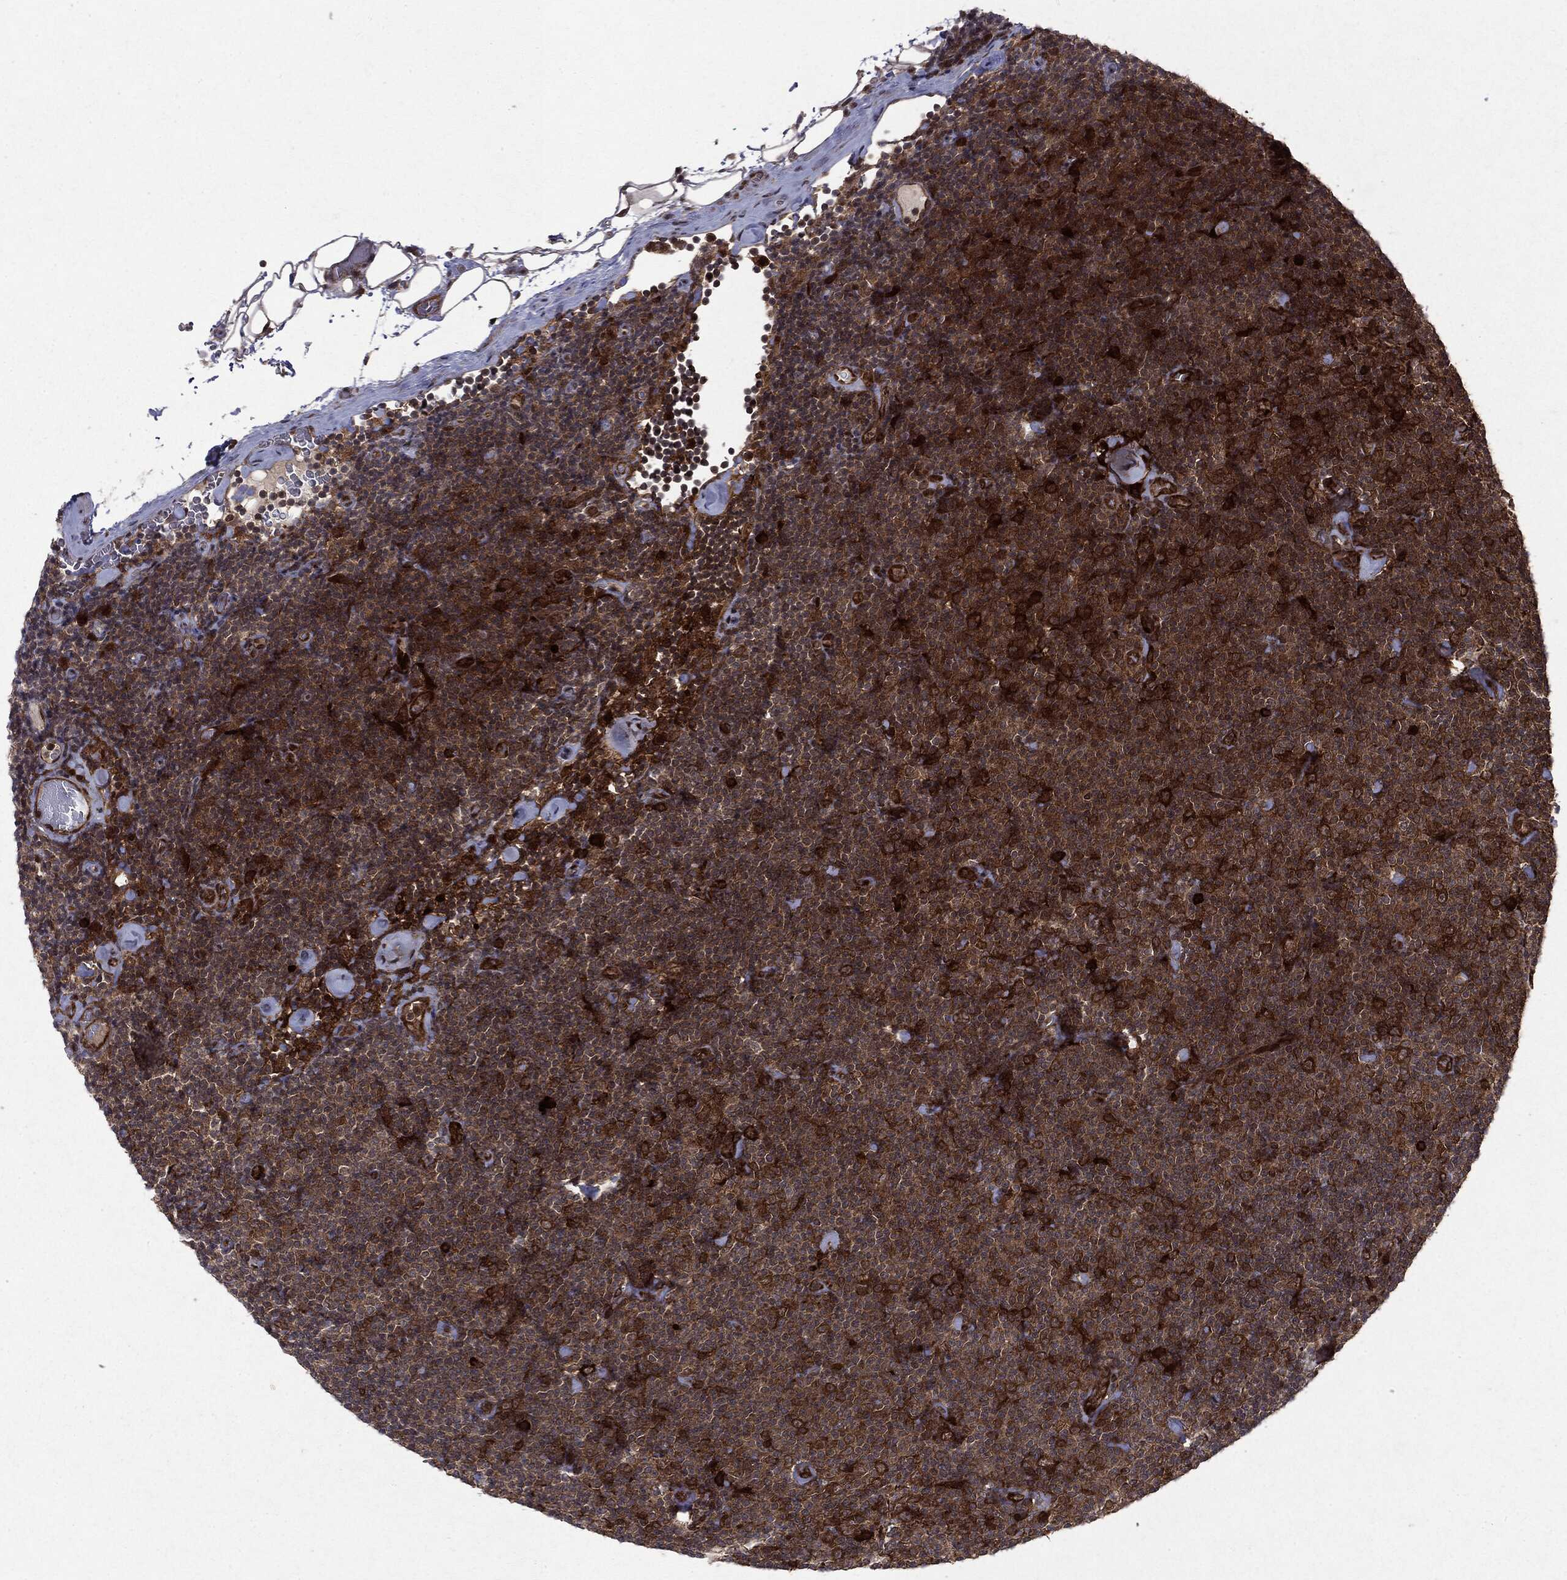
{"staining": {"intensity": "moderate", "quantity": ">75%", "location": "cytoplasmic/membranous"}, "tissue": "lymphoma", "cell_type": "Tumor cells", "image_type": "cancer", "snomed": [{"axis": "morphology", "description": "Malignant lymphoma, non-Hodgkin's type, Low grade"}, {"axis": "topography", "description": "Lymph node"}], "caption": "Moderate cytoplasmic/membranous staining is identified in about >75% of tumor cells in malignant lymphoma, non-Hodgkin's type (low-grade). Immunohistochemistry stains the protein of interest in brown and the nuclei are stained blue.", "gene": "OTUB1", "patient": {"sex": "male", "age": 81}}